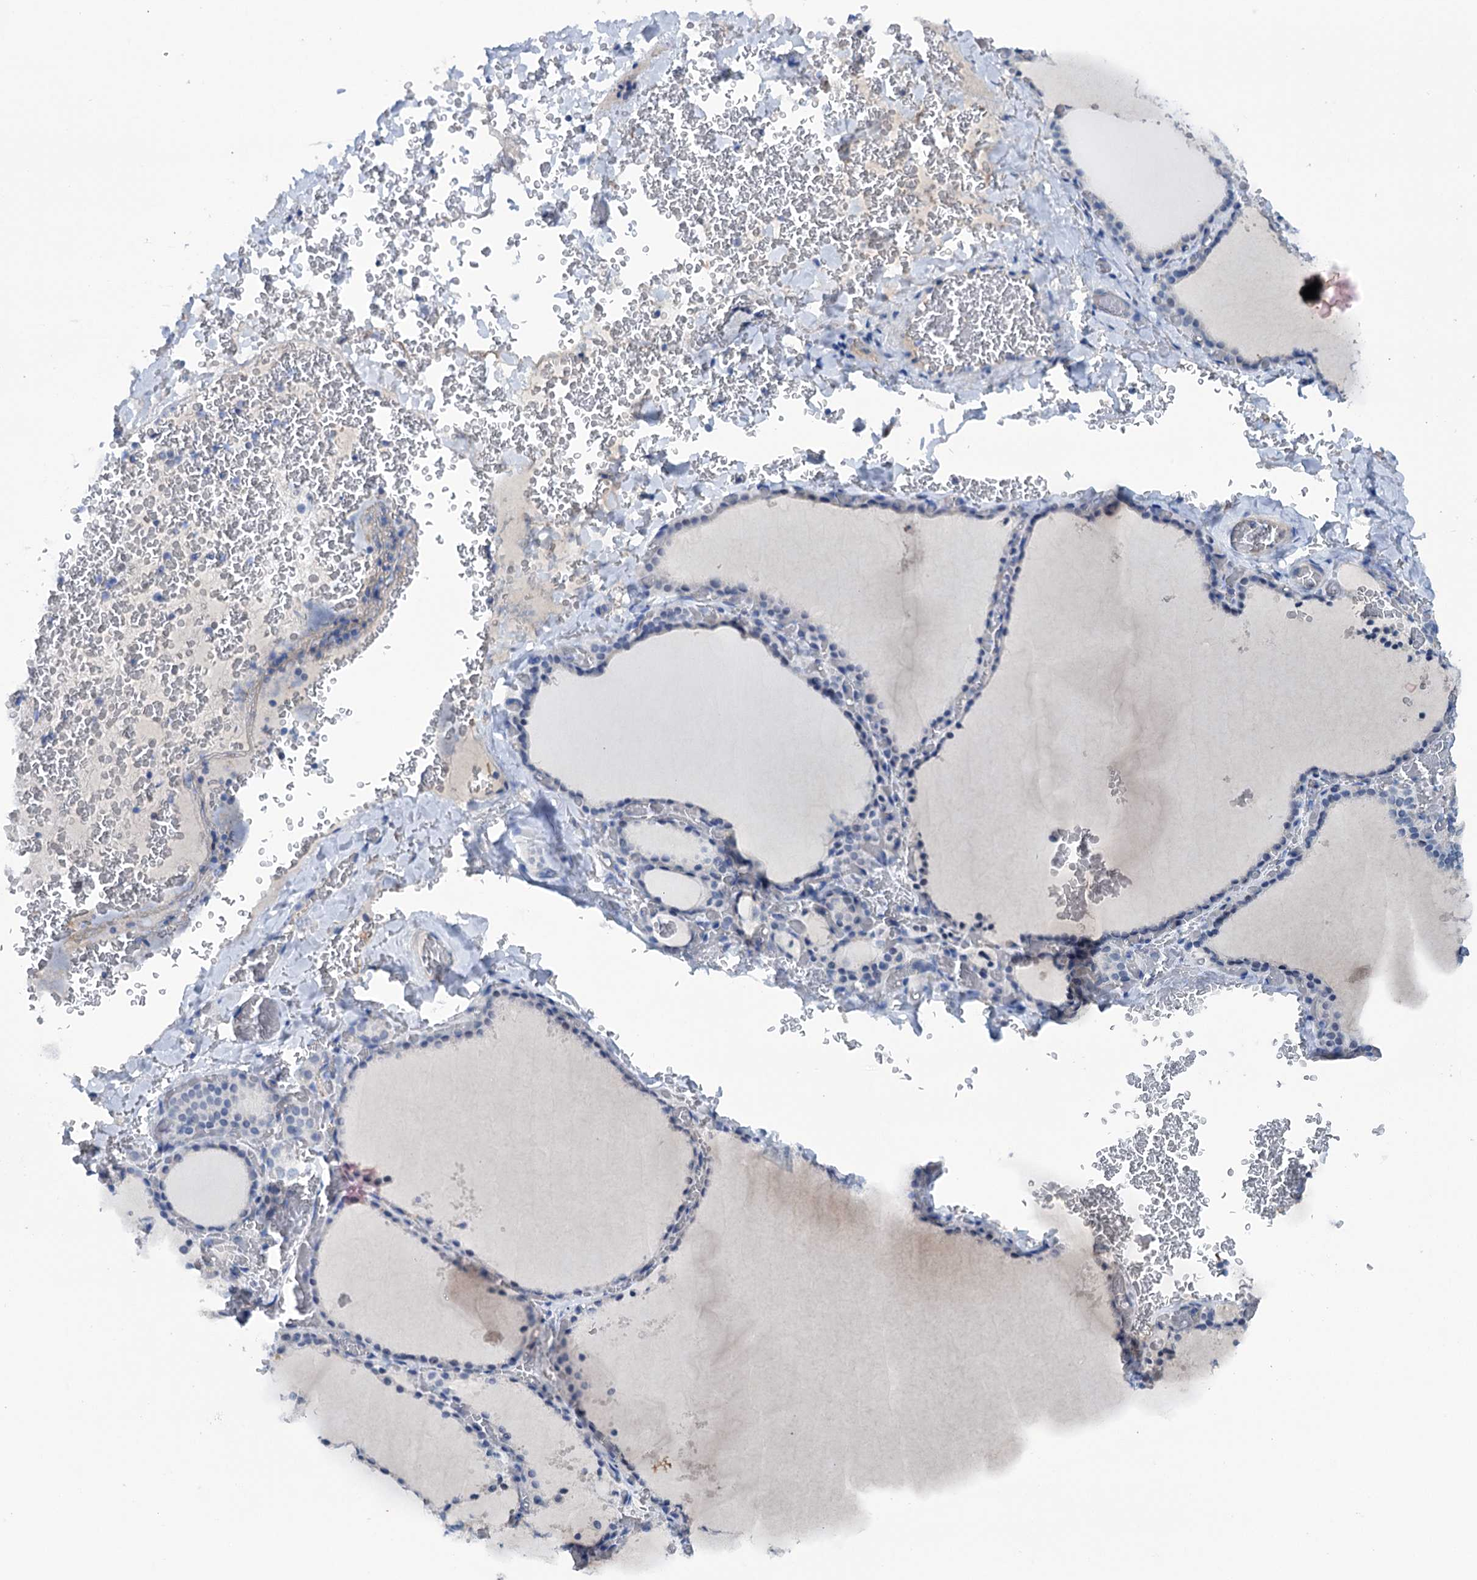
{"staining": {"intensity": "negative", "quantity": "none", "location": "none"}, "tissue": "thyroid gland", "cell_type": "Glandular cells", "image_type": "normal", "snomed": [{"axis": "morphology", "description": "Normal tissue, NOS"}, {"axis": "topography", "description": "Thyroid gland"}], "caption": "The photomicrograph reveals no significant staining in glandular cells of thyroid gland.", "gene": "FAM111B", "patient": {"sex": "female", "age": 39}}